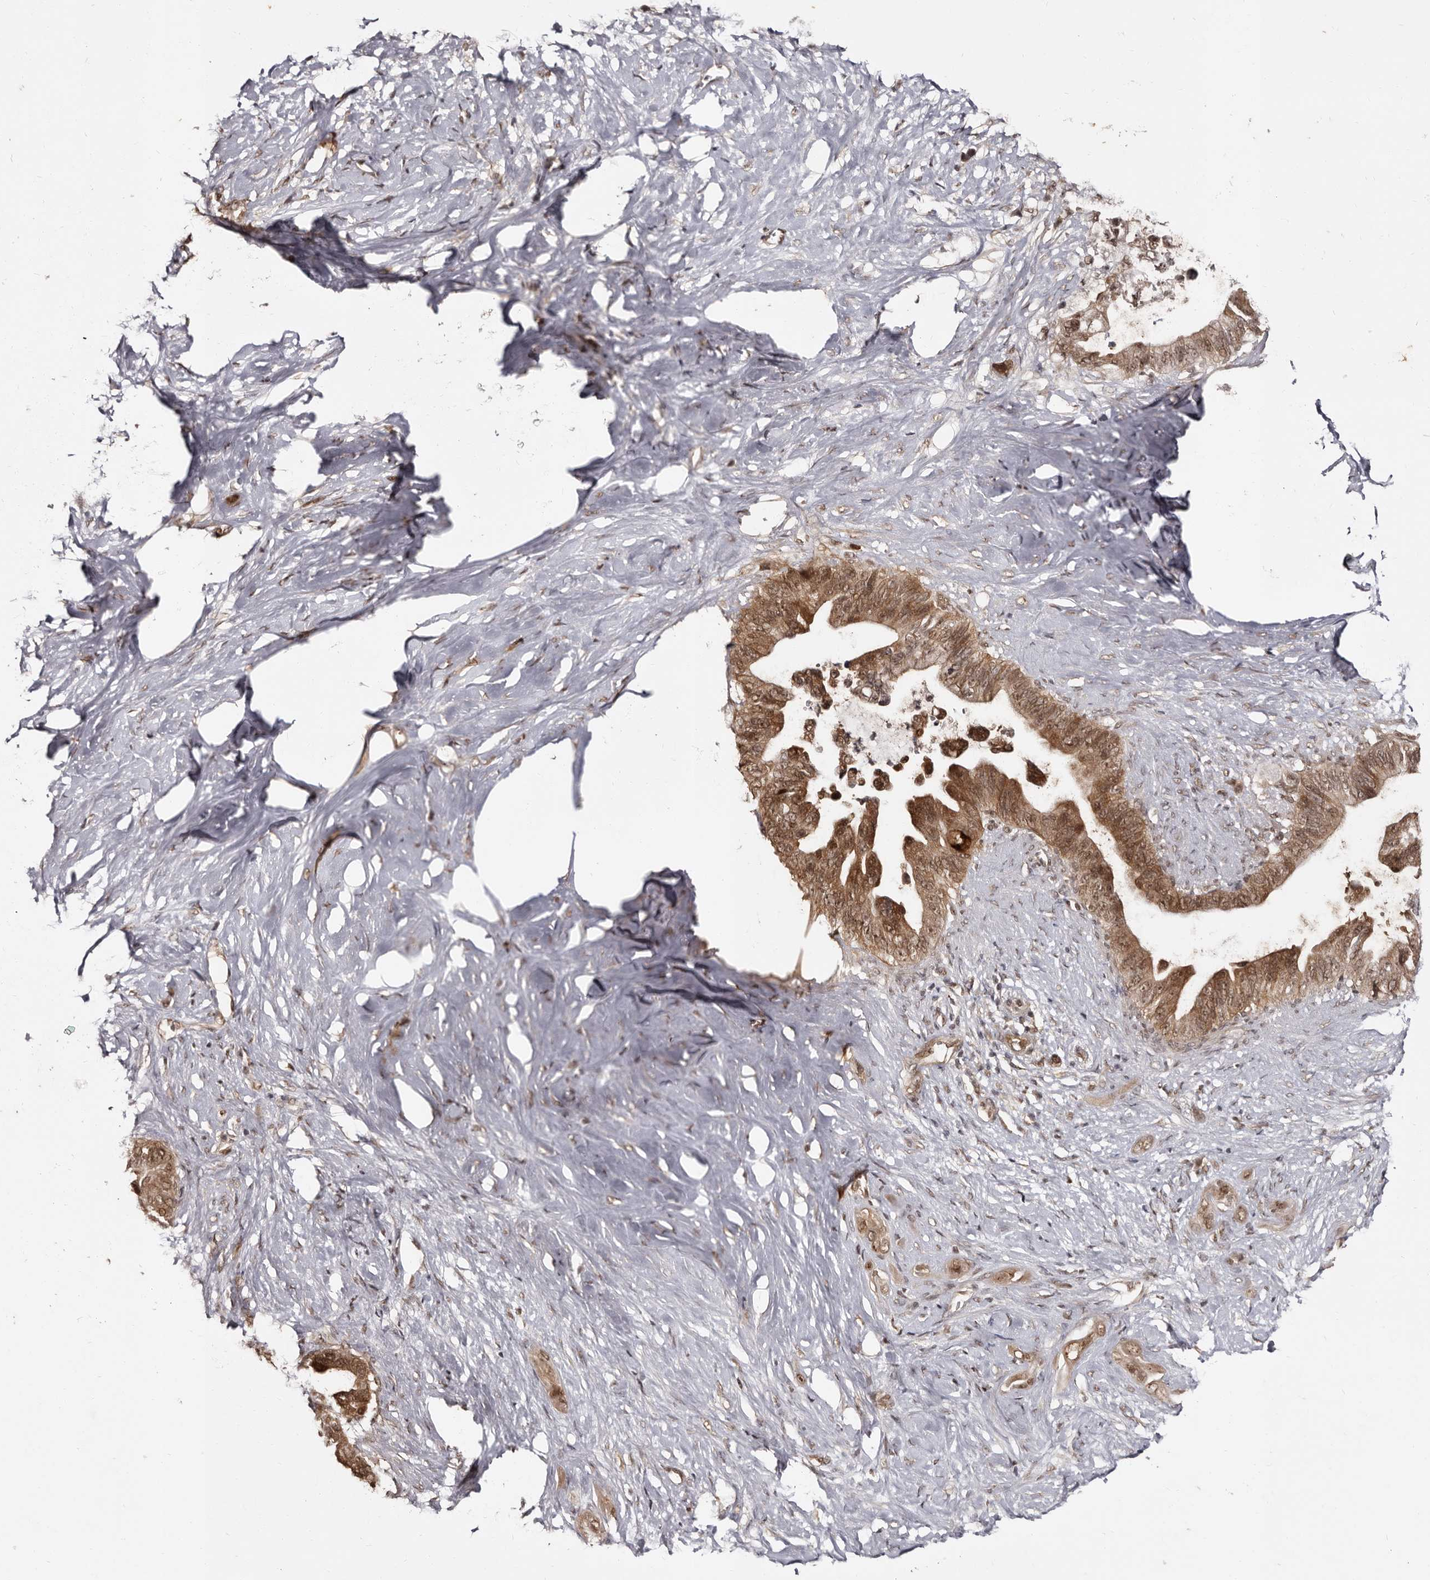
{"staining": {"intensity": "strong", "quantity": ">75%", "location": "cytoplasmic/membranous,nuclear"}, "tissue": "pancreatic cancer", "cell_type": "Tumor cells", "image_type": "cancer", "snomed": [{"axis": "morphology", "description": "Adenocarcinoma, NOS"}, {"axis": "topography", "description": "Pancreas"}], "caption": "IHC of pancreatic cancer (adenocarcinoma) reveals high levels of strong cytoplasmic/membranous and nuclear expression in about >75% of tumor cells.", "gene": "TBC1D22B", "patient": {"sex": "female", "age": 72}}